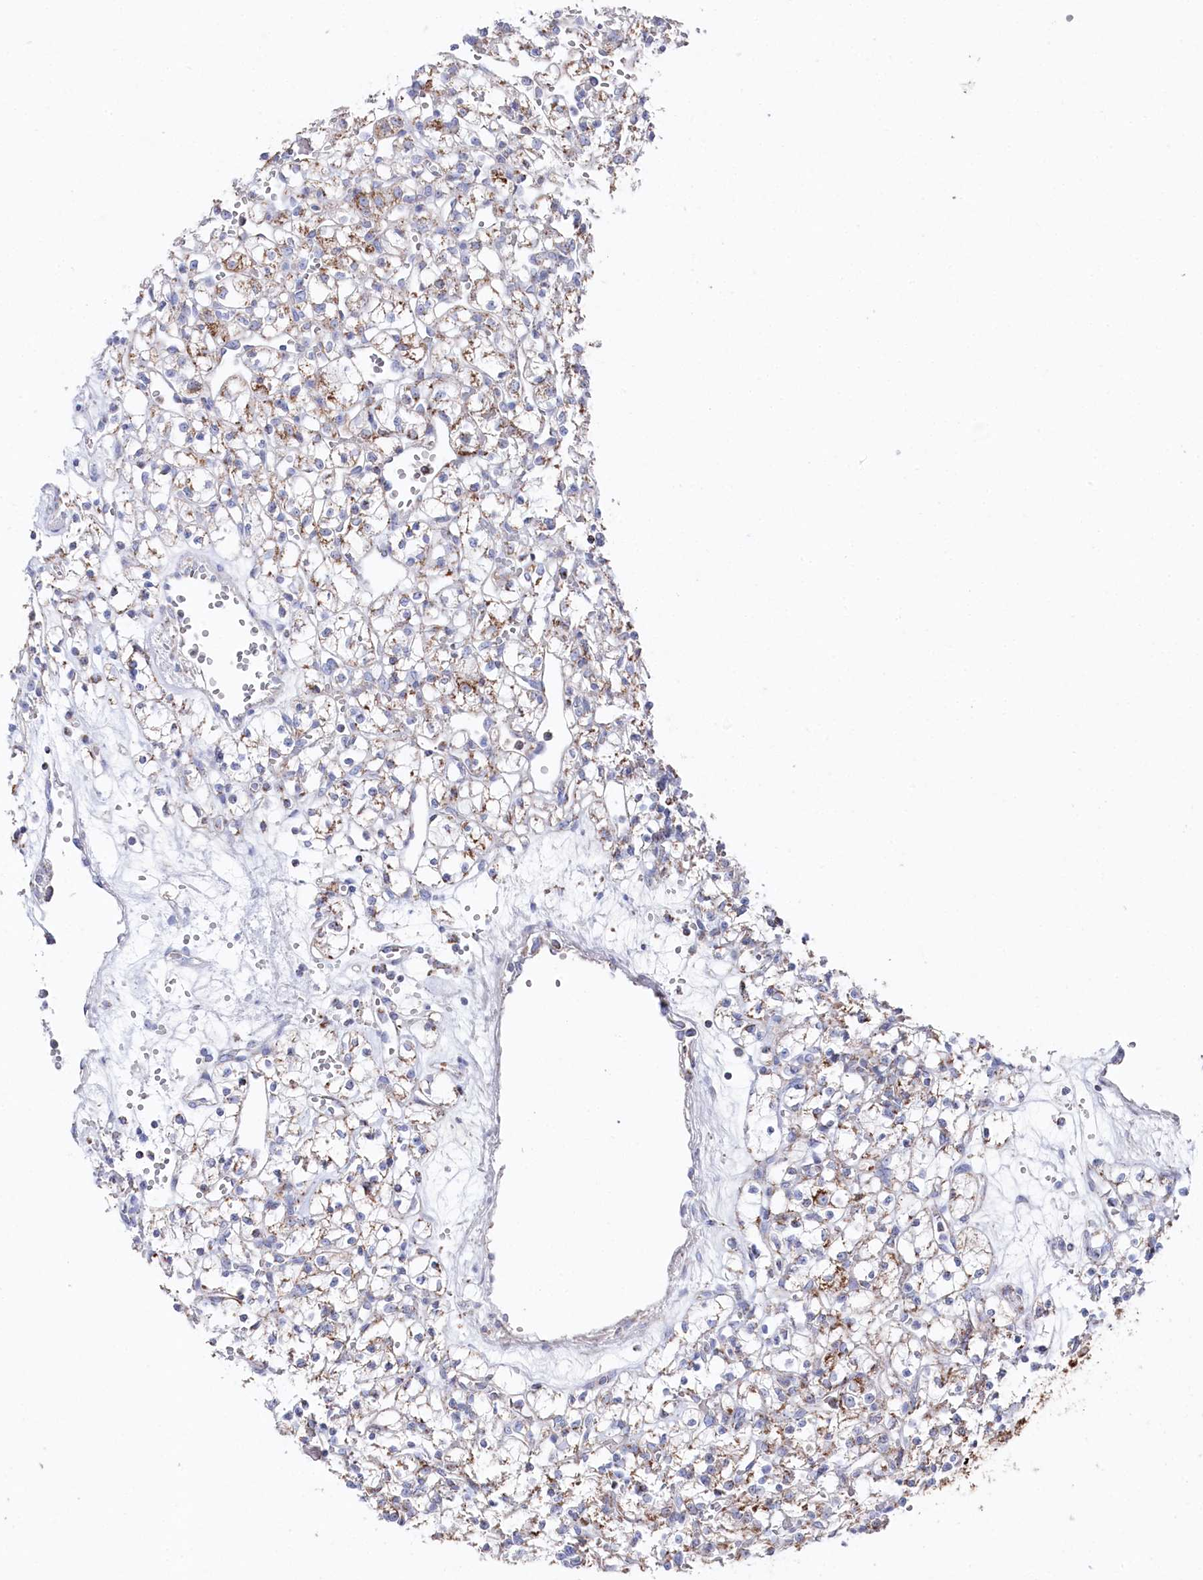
{"staining": {"intensity": "moderate", "quantity": "<25%", "location": "cytoplasmic/membranous"}, "tissue": "renal cancer", "cell_type": "Tumor cells", "image_type": "cancer", "snomed": [{"axis": "morphology", "description": "Adenocarcinoma, NOS"}, {"axis": "topography", "description": "Kidney"}], "caption": "Immunohistochemistry (DAB) staining of human renal cancer (adenocarcinoma) shows moderate cytoplasmic/membranous protein positivity in about <25% of tumor cells.", "gene": "GLS2", "patient": {"sex": "female", "age": 59}}